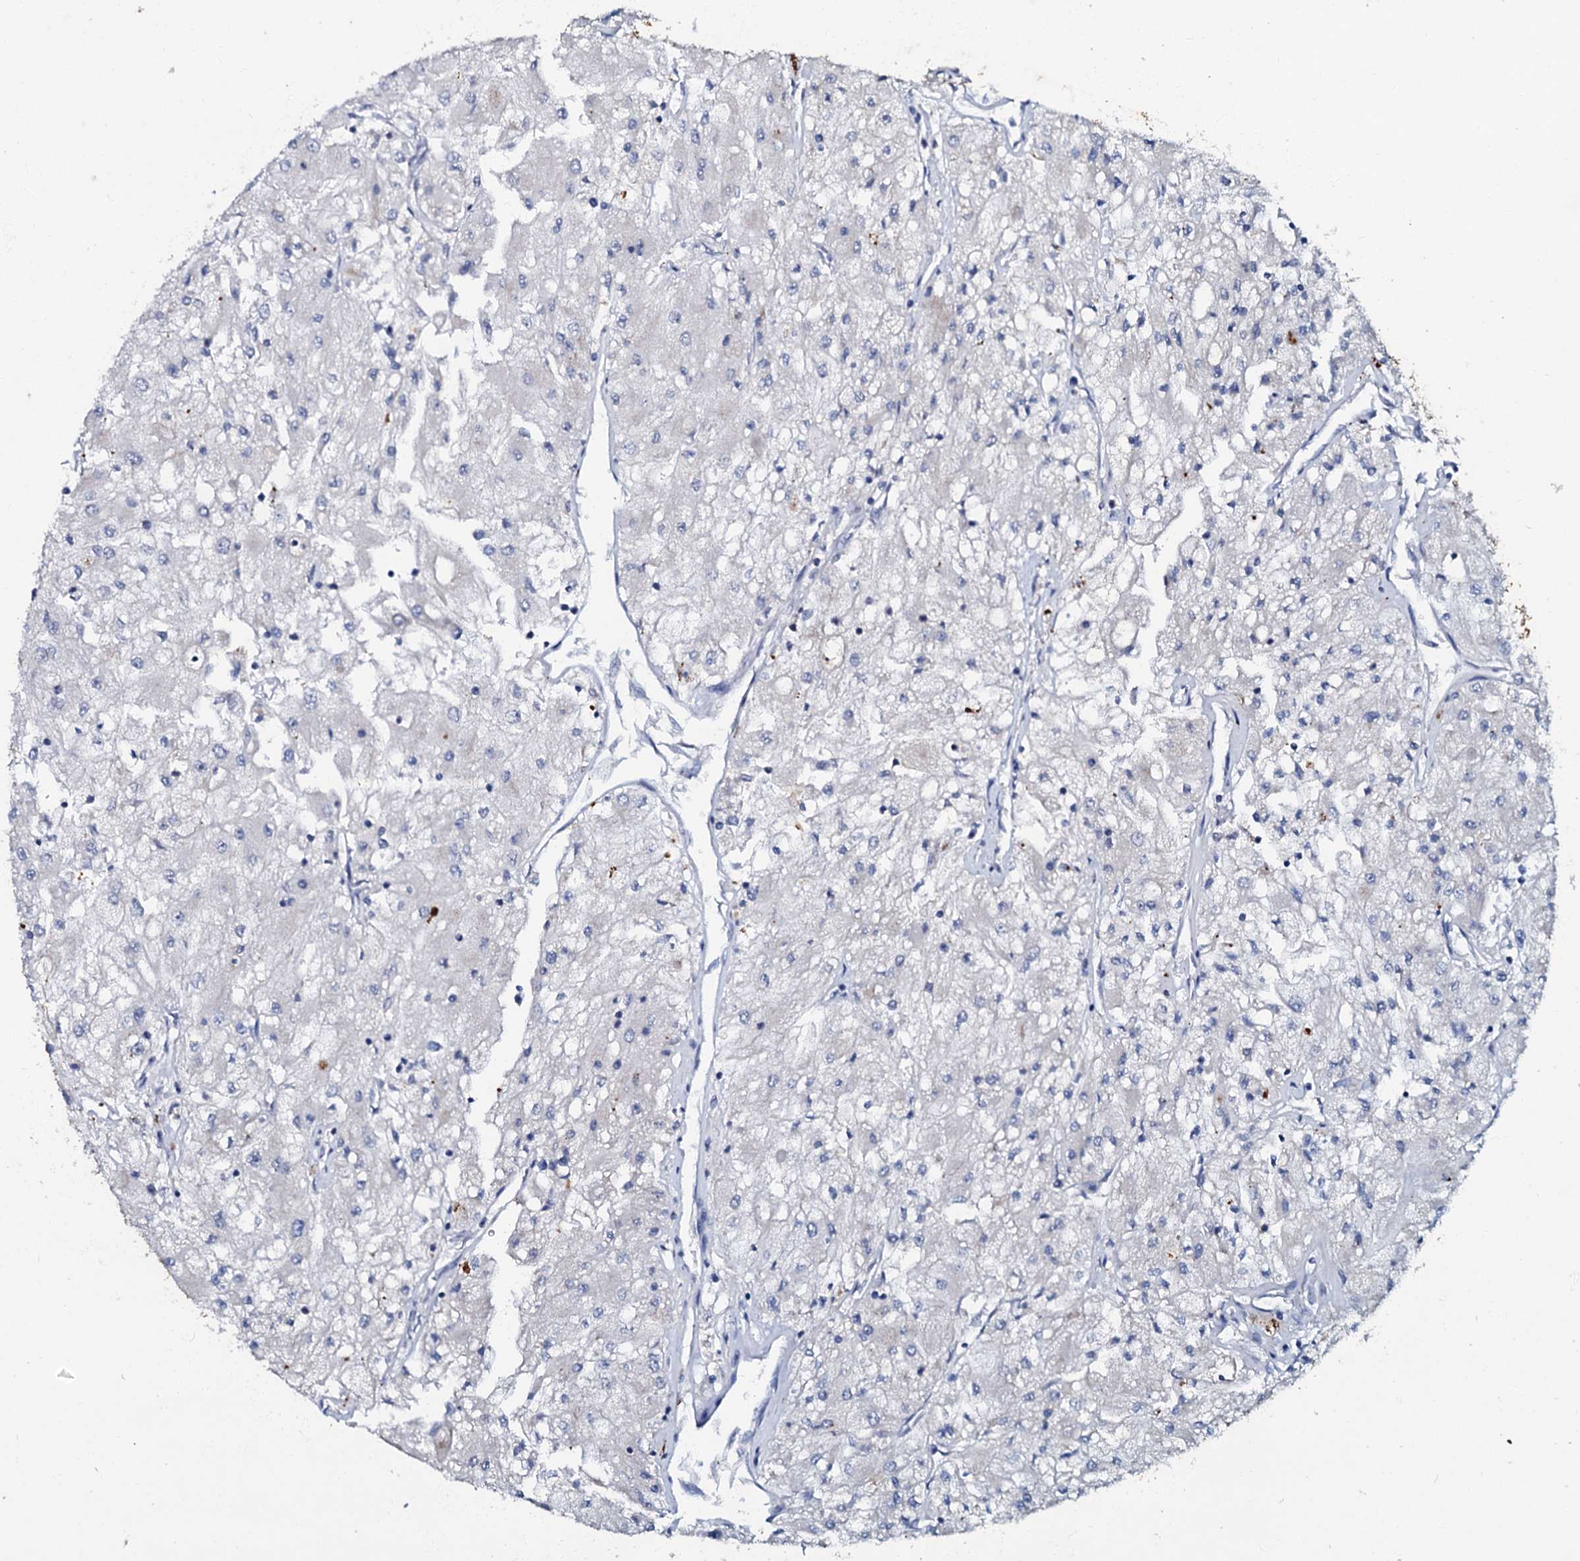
{"staining": {"intensity": "negative", "quantity": "none", "location": "none"}, "tissue": "renal cancer", "cell_type": "Tumor cells", "image_type": "cancer", "snomed": [{"axis": "morphology", "description": "Adenocarcinoma, NOS"}, {"axis": "topography", "description": "Kidney"}], "caption": "The IHC image has no significant staining in tumor cells of renal adenocarcinoma tissue.", "gene": "MANSC4", "patient": {"sex": "male", "age": 80}}